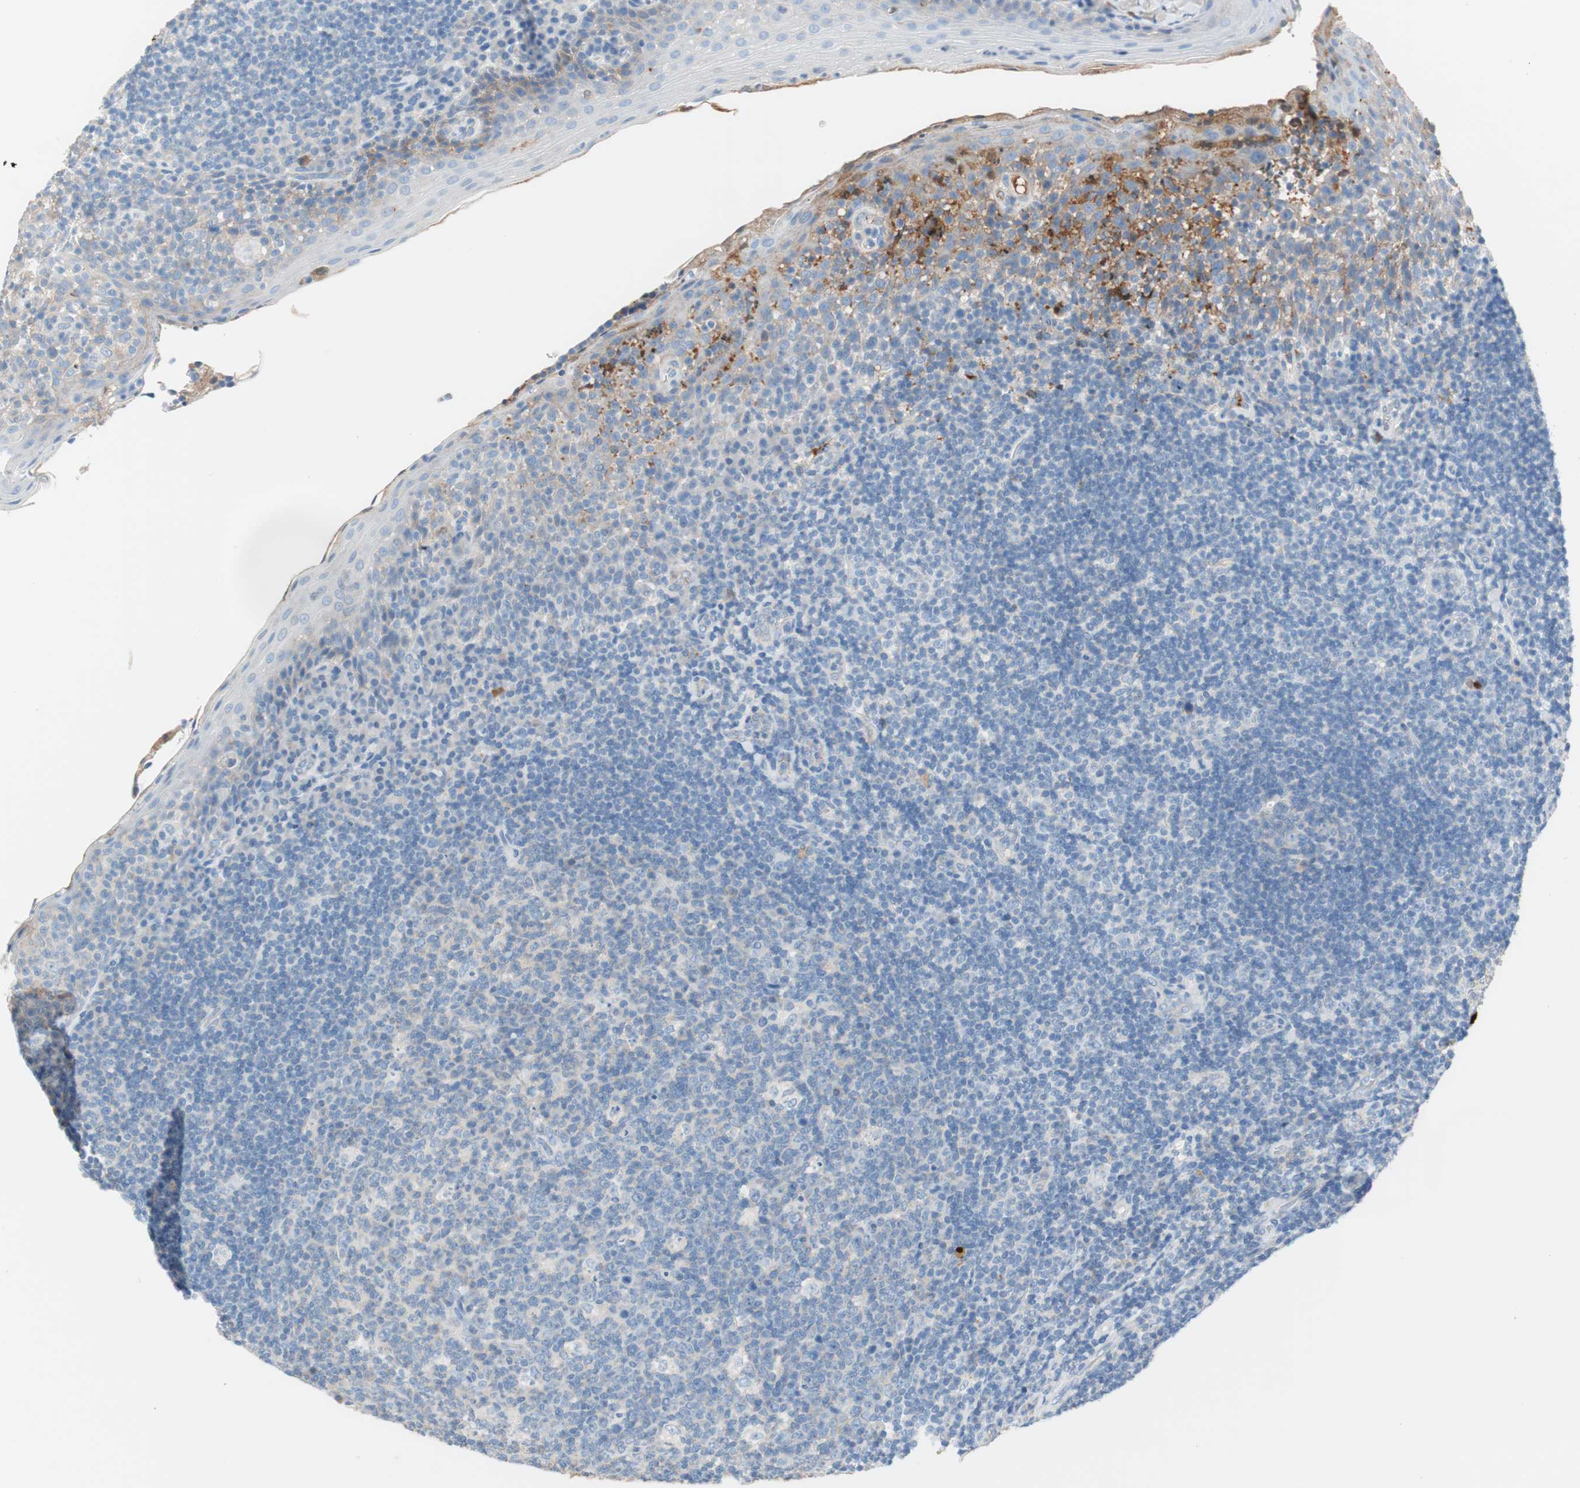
{"staining": {"intensity": "negative", "quantity": "none", "location": "none"}, "tissue": "tonsil", "cell_type": "Germinal center cells", "image_type": "normal", "snomed": [{"axis": "morphology", "description": "Normal tissue, NOS"}, {"axis": "topography", "description": "Tonsil"}], "caption": "The photomicrograph demonstrates no significant expression in germinal center cells of tonsil.", "gene": "RBP4", "patient": {"sex": "male", "age": 17}}